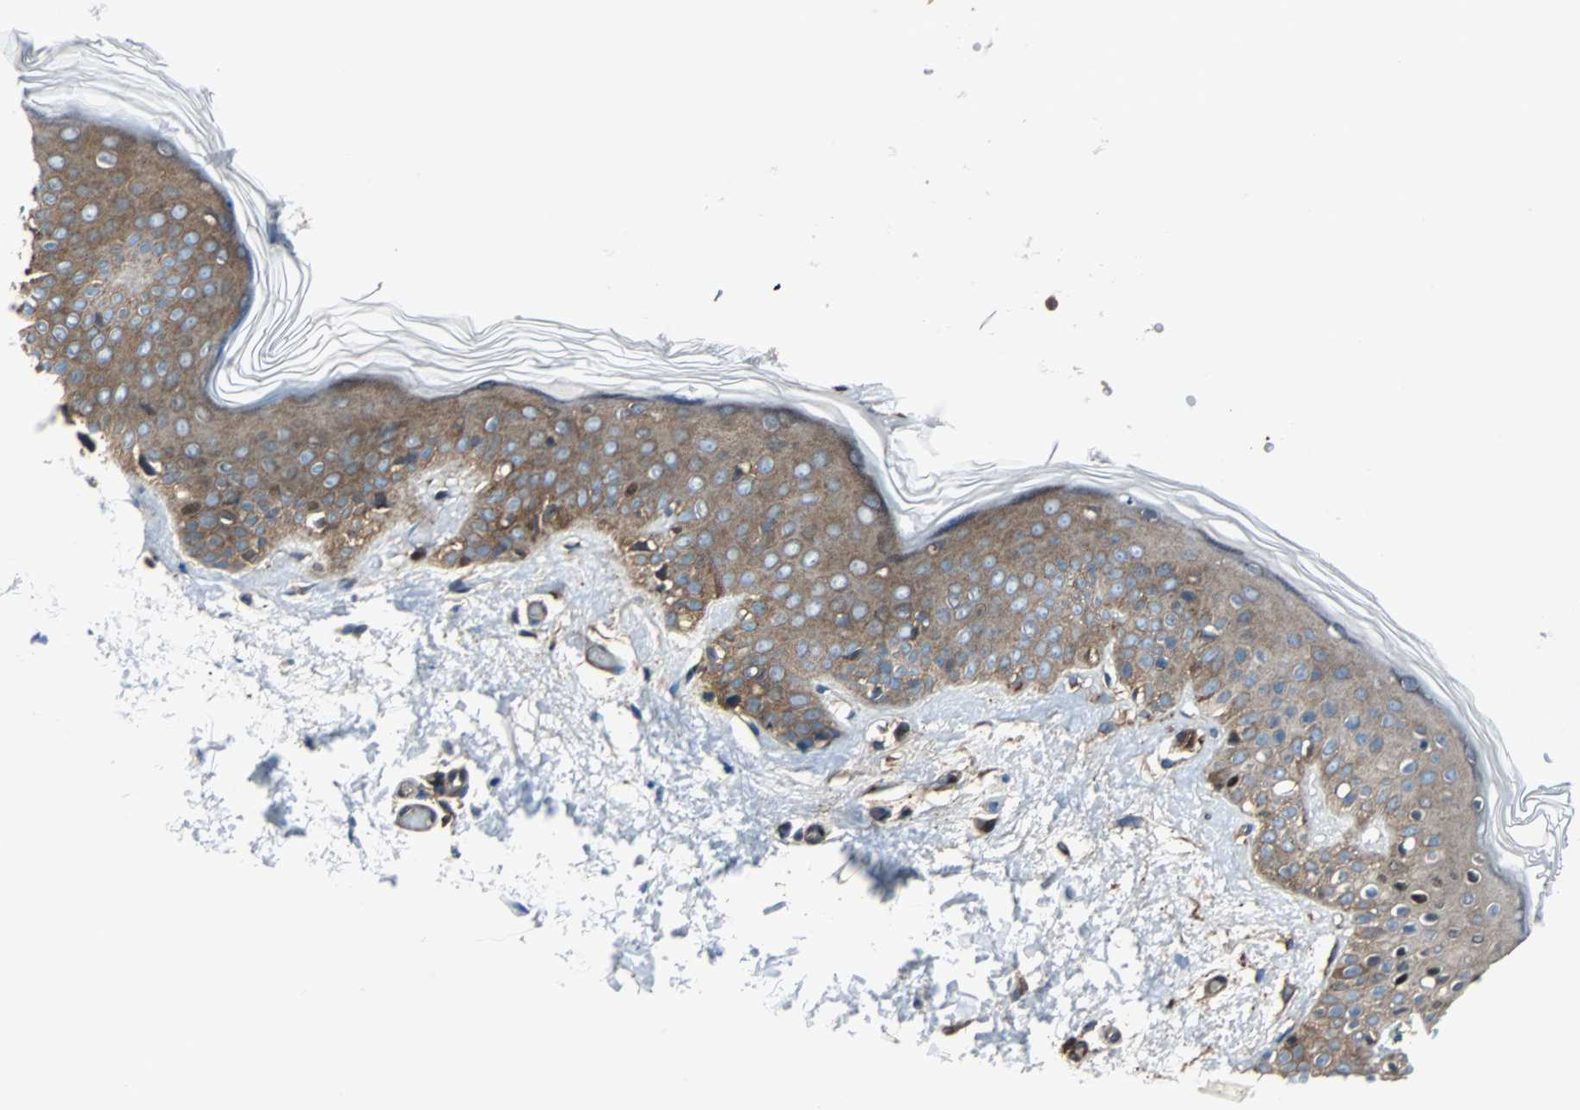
{"staining": {"intensity": "moderate", "quantity": "<25%", "location": "cytoplasmic/membranous"}, "tissue": "skin", "cell_type": "Fibroblasts", "image_type": "normal", "snomed": [{"axis": "morphology", "description": "Normal tissue, NOS"}, {"axis": "topography", "description": "Skin"}], "caption": "This is a histology image of immunohistochemistry staining of benign skin, which shows moderate expression in the cytoplasmic/membranous of fibroblasts.", "gene": "RELA", "patient": {"sex": "female", "age": 56}}